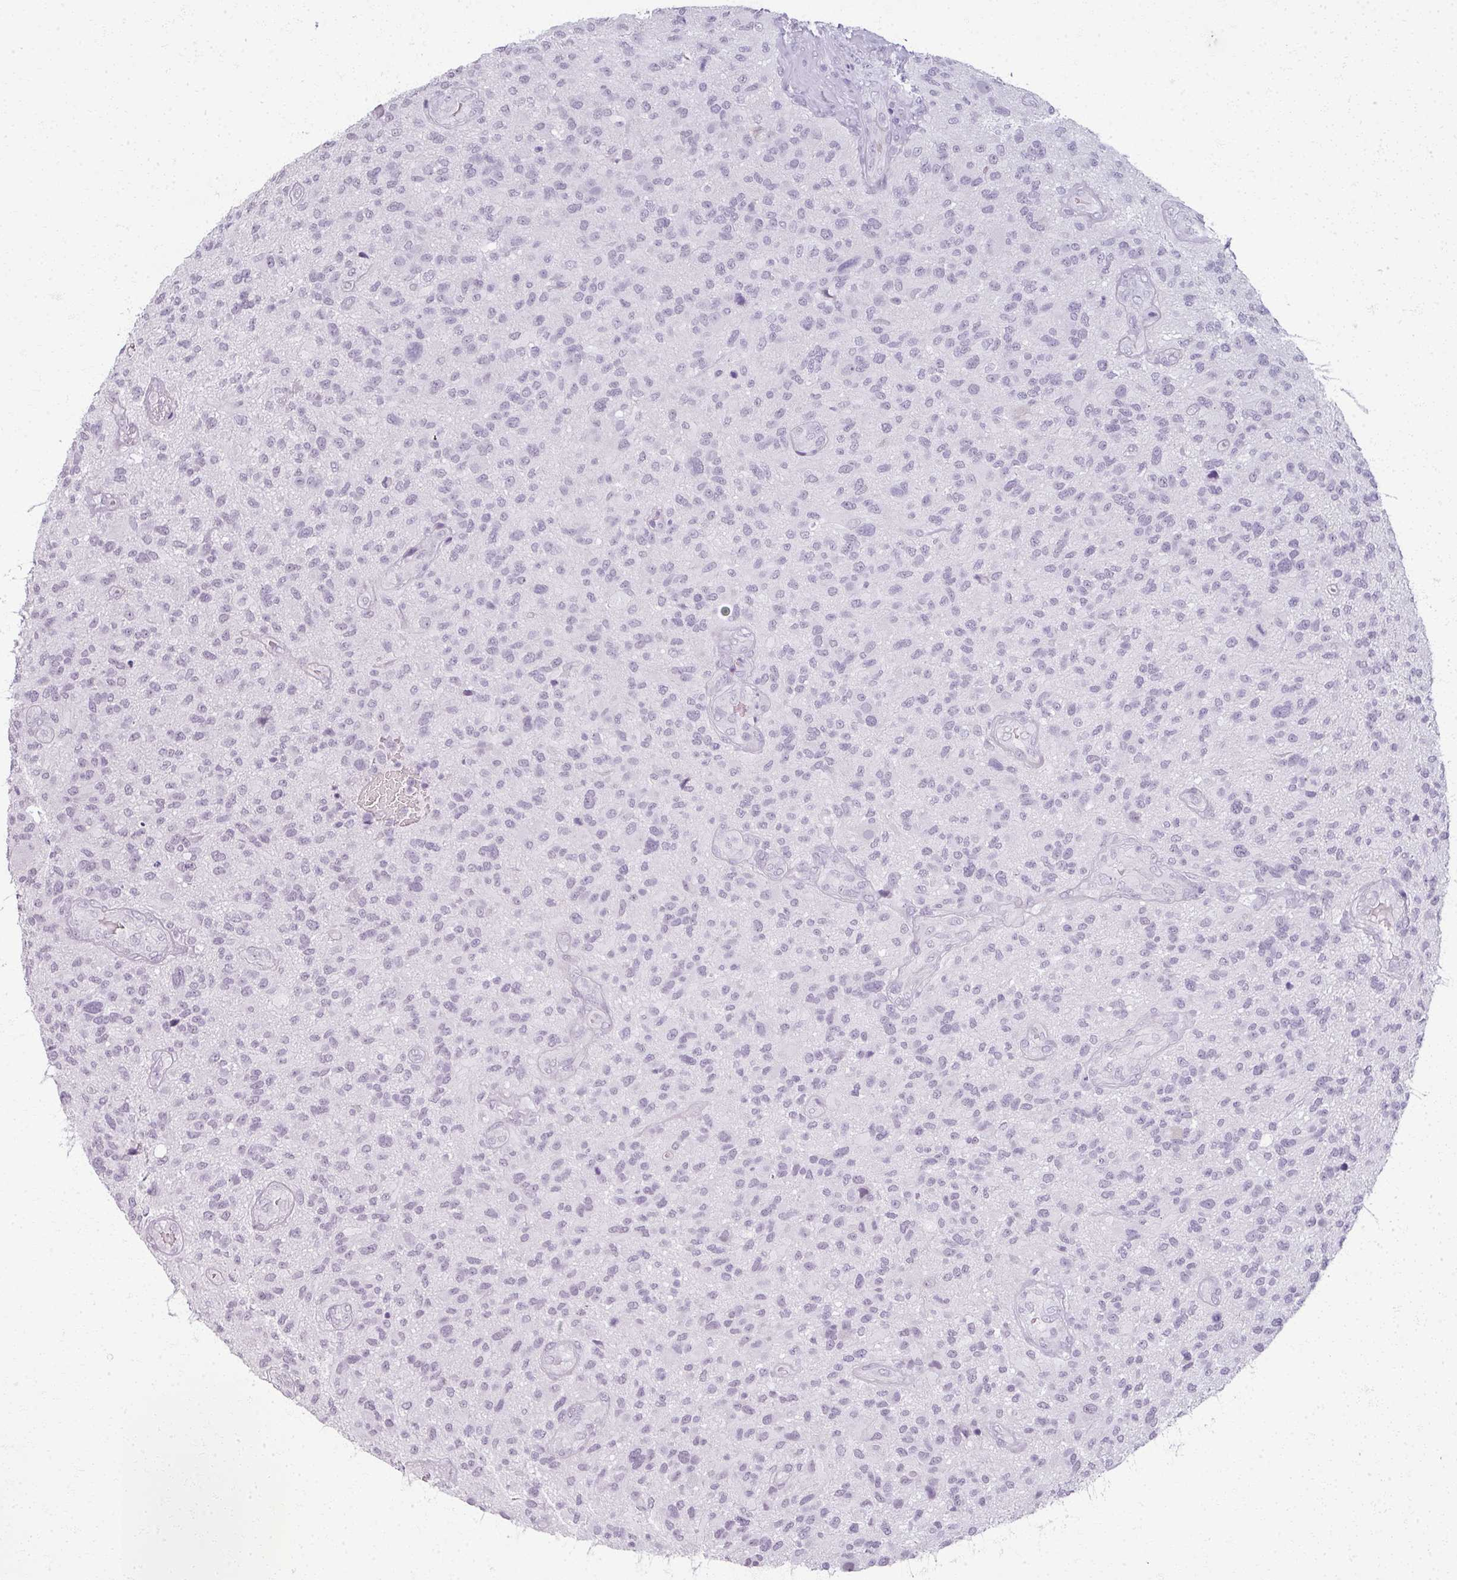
{"staining": {"intensity": "negative", "quantity": "none", "location": "none"}, "tissue": "glioma", "cell_type": "Tumor cells", "image_type": "cancer", "snomed": [{"axis": "morphology", "description": "Glioma, malignant, High grade"}, {"axis": "topography", "description": "Brain"}], "caption": "Immunohistochemistry photomicrograph of malignant glioma (high-grade) stained for a protein (brown), which exhibits no positivity in tumor cells. Brightfield microscopy of IHC stained with DAB (3,3'-diaminobenzidine) (brown) and hematoxylin (blue), captured at high magnification.", "gene": "RFPL2", "patient": {"sex": "male", "age": 47}}